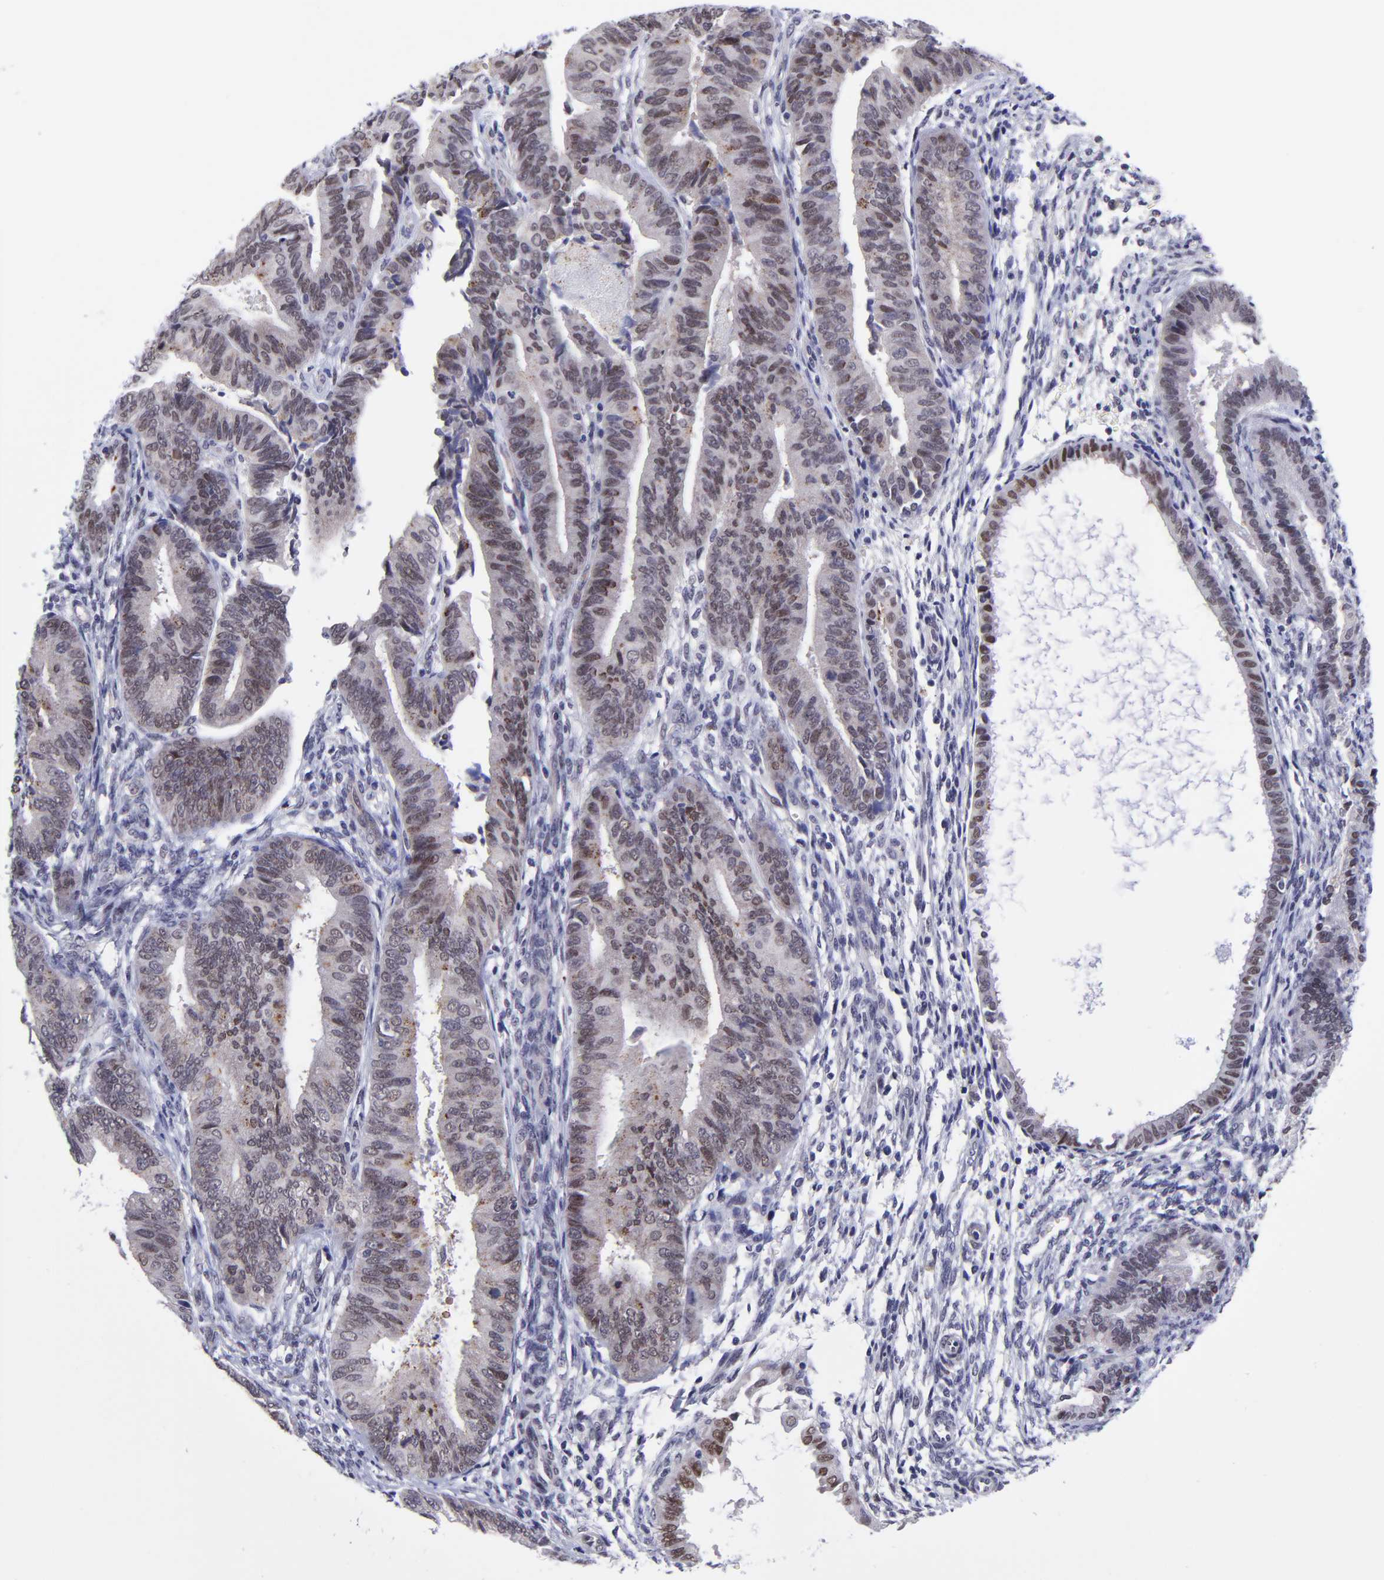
{"staining": {"intensity": "weak", "quantity": "25%-75%", "location": "nuclear"}, "tissue": "endometrial cancer", "cell_type": "Tumor cells", "image_type": "cancer", "snomed": [{"axis": "morphology", "description": "Adenocarcinoma, NOS"}, {"axis": "topography", "description": "Endometrium"}], "caption": "High-power microscopy captured an immunohistochemistry (IHC) micrograph of endometrial cancer (adenocarcinoma), revealing weak nuclear expression in approximately 25%-75% of tumor cells.", "gene": "SOX6", "patient": {"sex": "female", "age": 63}}